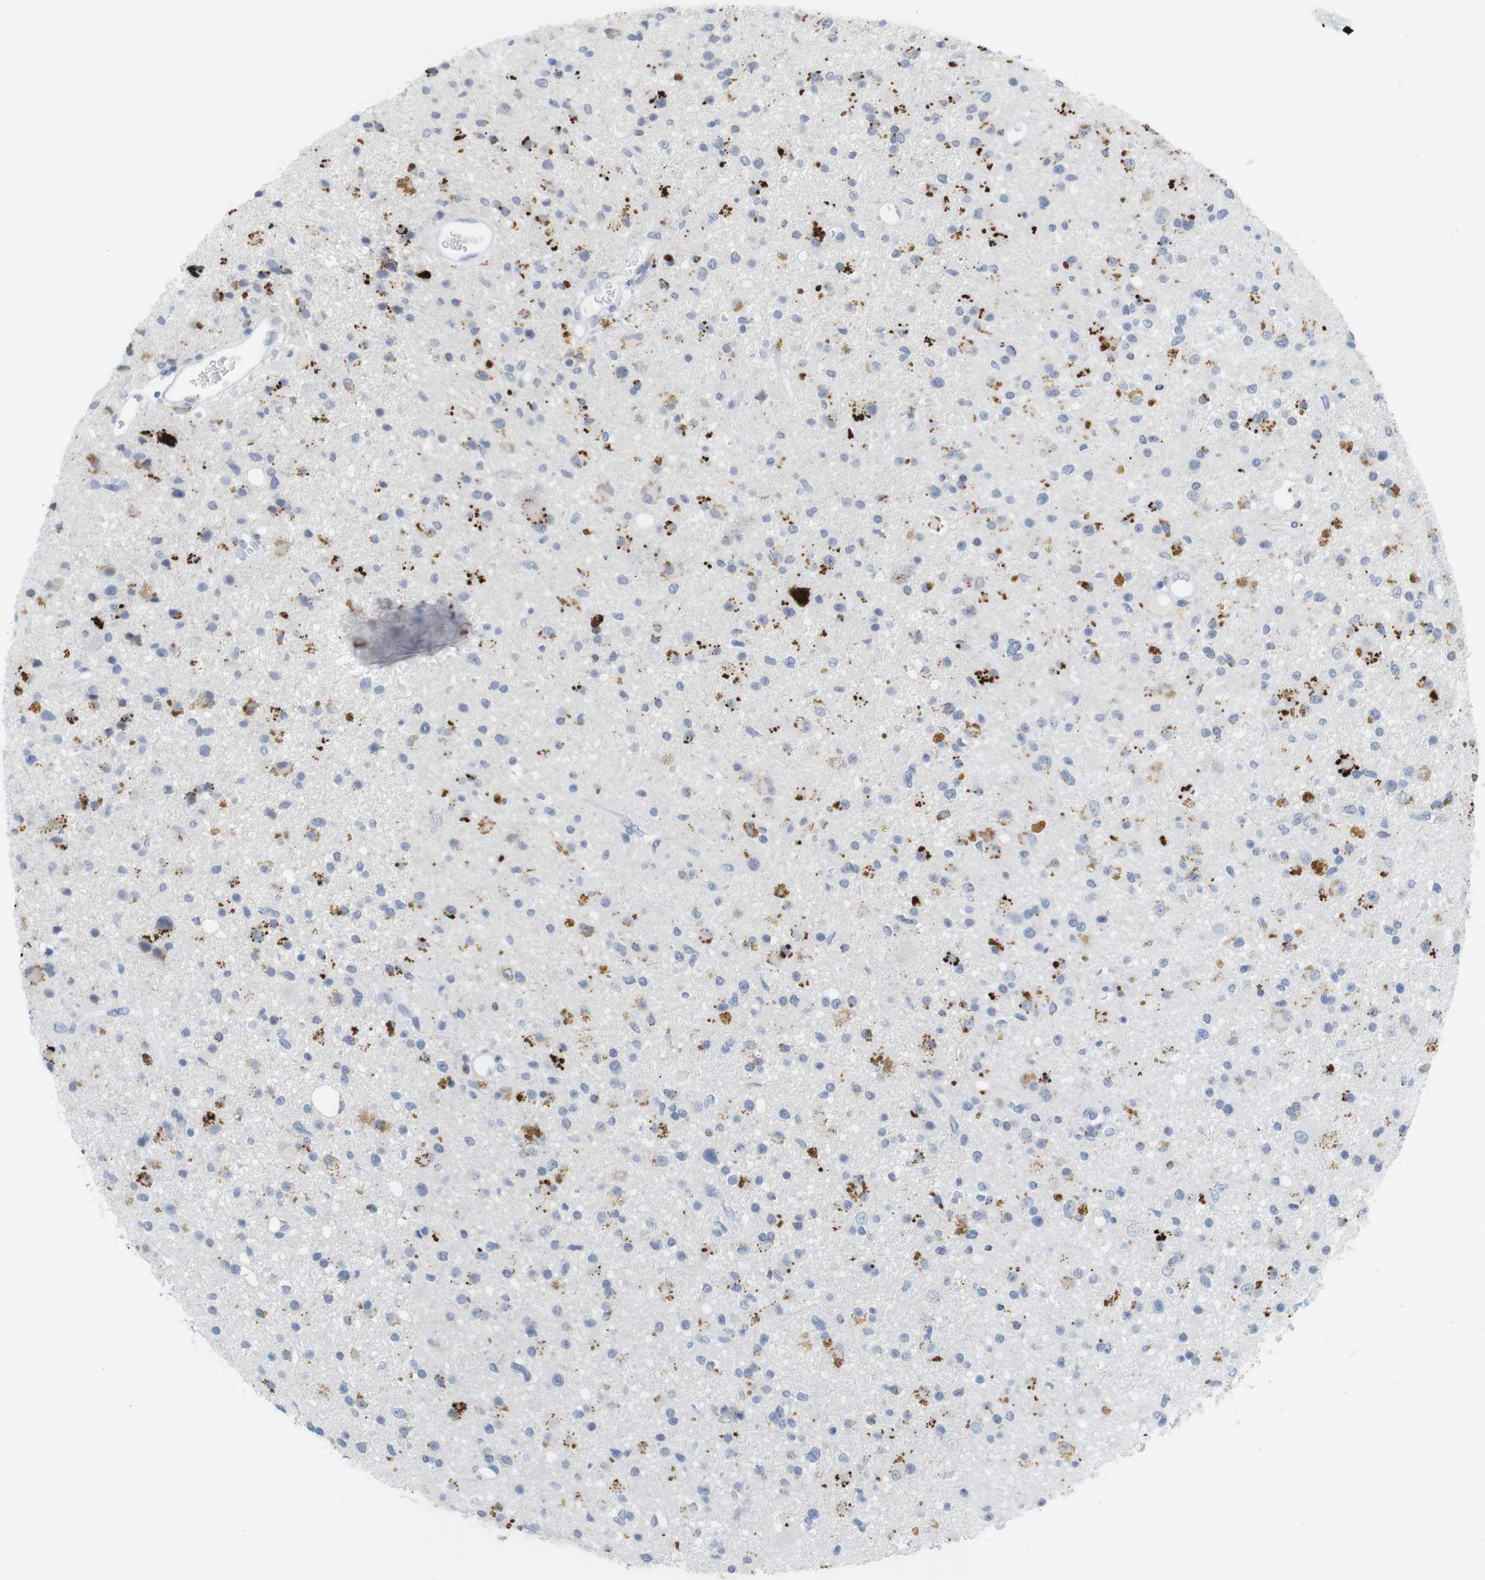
{"staining": {"intensity": "moderate", "quantity": "<25%", "location": "cytoplasmic/membranous"}, "tissue": "glioma", "cell_type": "Tumor cells", "image_type": "cancer", "snomed": [{"axis": "morphology", "description": "Glioma, malignant, High grade"}, {"axis": "topography", "description": "Brain"}], "caption": "Malignant glioma (high-grade) stained with immunohistochemistry (IHC) reveals moderate cytoplasmic/membranous staining in approximately <25% of tumor cells.", "gene": "YIPF1", "patient": {"sex": "male", "age": 33}}